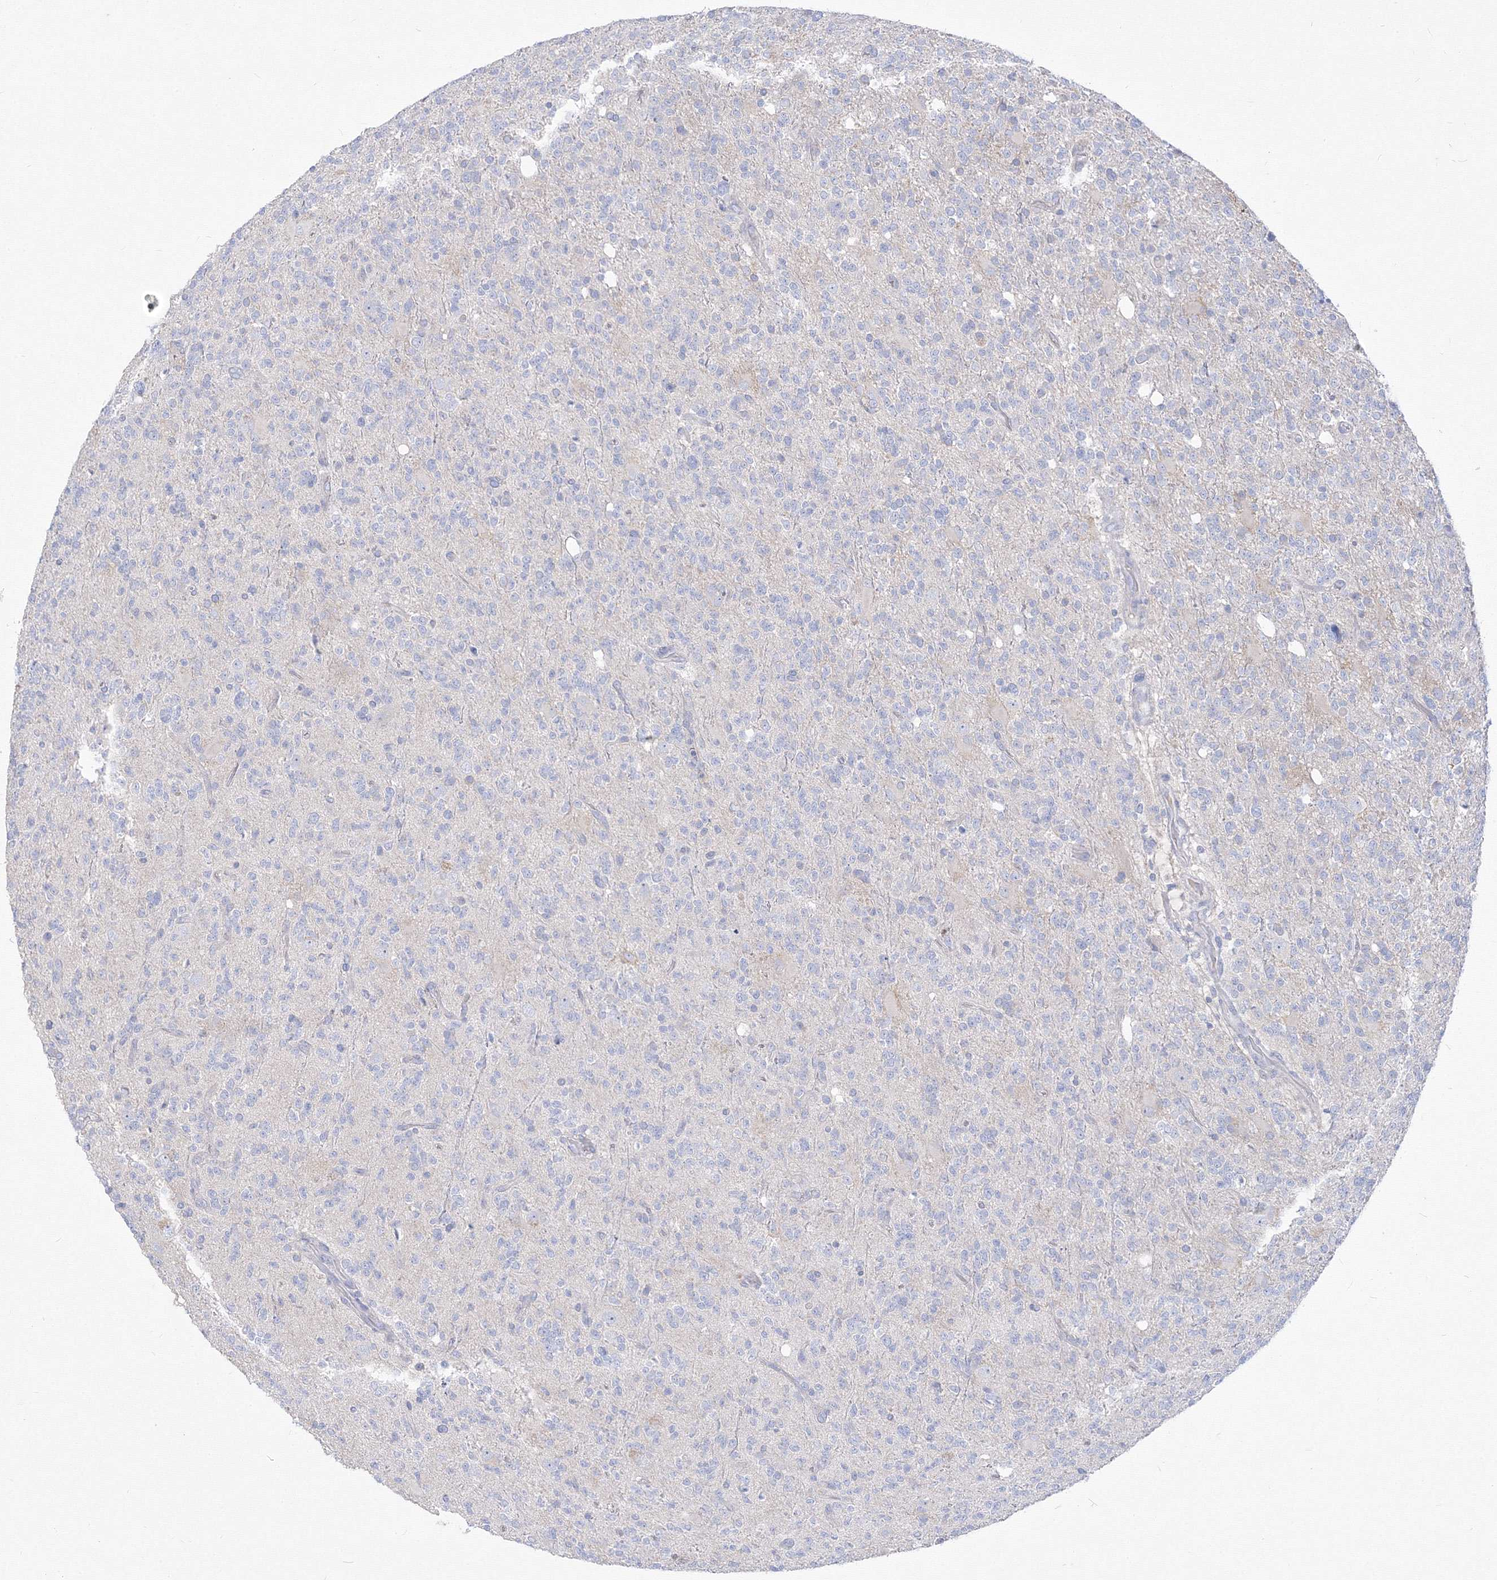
{"staining": {"intensity": "negative", "quantity": "none", "location": "none"}, "tissue": "glioma", "cell_type": "Tumor cells", "image_type": "cancer", "snomed": [{"axis": "morphology", "description": "Glioma, malignant, High grade"}, {"axis": "topography", "description": "Brain"}], "caption": "This is a micrograph of immunohistochemistry (IHC) staining of malignant high-grade glioma, which shows no positivity in tumor cells.", "gene": "FBXL8", "patient": {"sex": "female", "age": 62}}